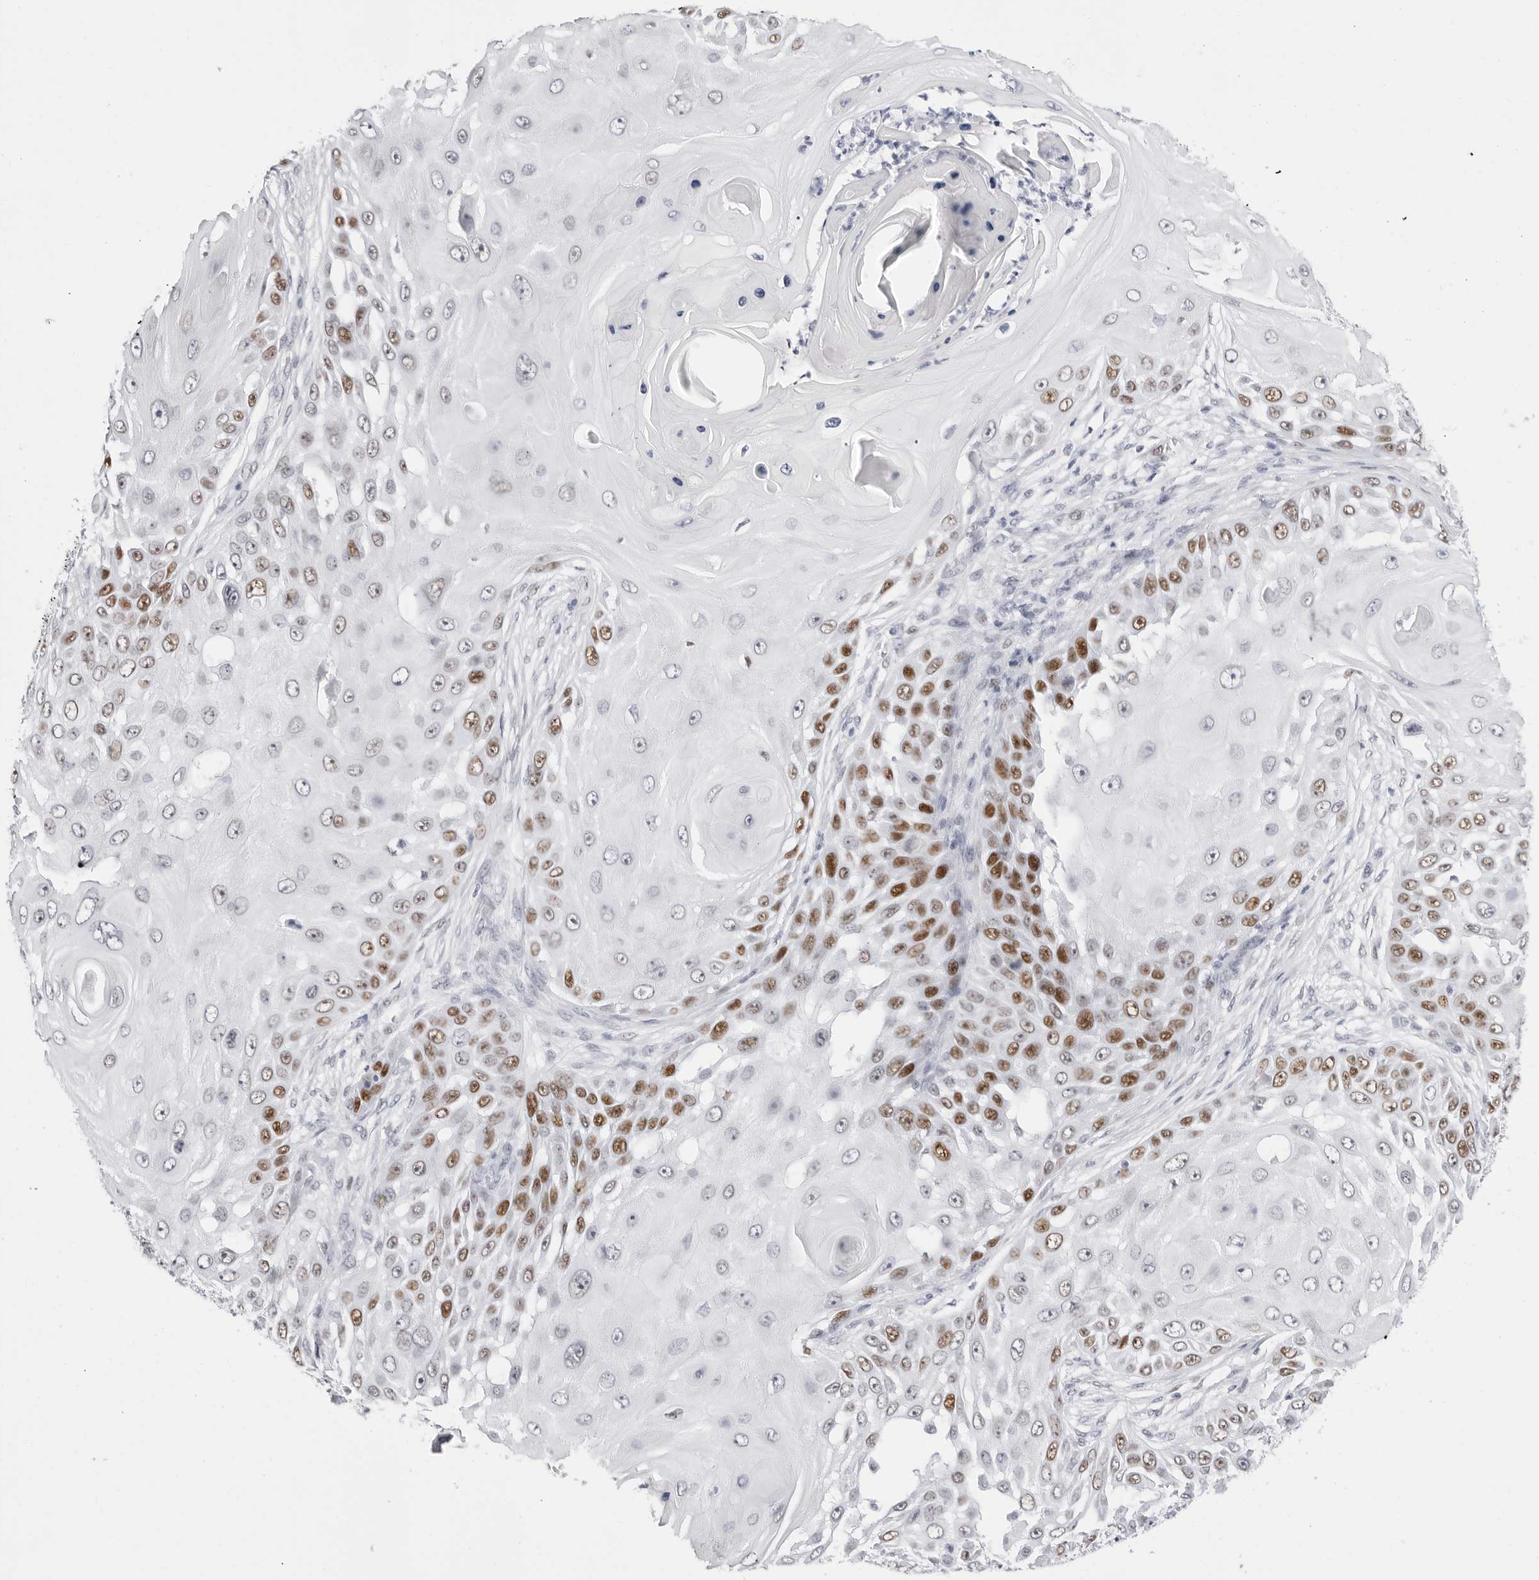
{"staining": {"intensity": "strong", "quantity": "25%-75%", "location": "nuclear"}, "tissue": "skin cancer", "cell_type": "Tumor cells", "image_type": "cancer", "snomed": [{"axis": "morphology", "description": "Squamous cell carcinoma, NOS"}, {"axis": "topography", "description": "Skin"}], "caption": "High-power microscopy captured an IHC micrograph of skin cancer, revealing strong nuclear expression in approximately 25%-75% of tumor cells.", "gene": "NASP", "patient": {"sex": "female", "age": 44}}